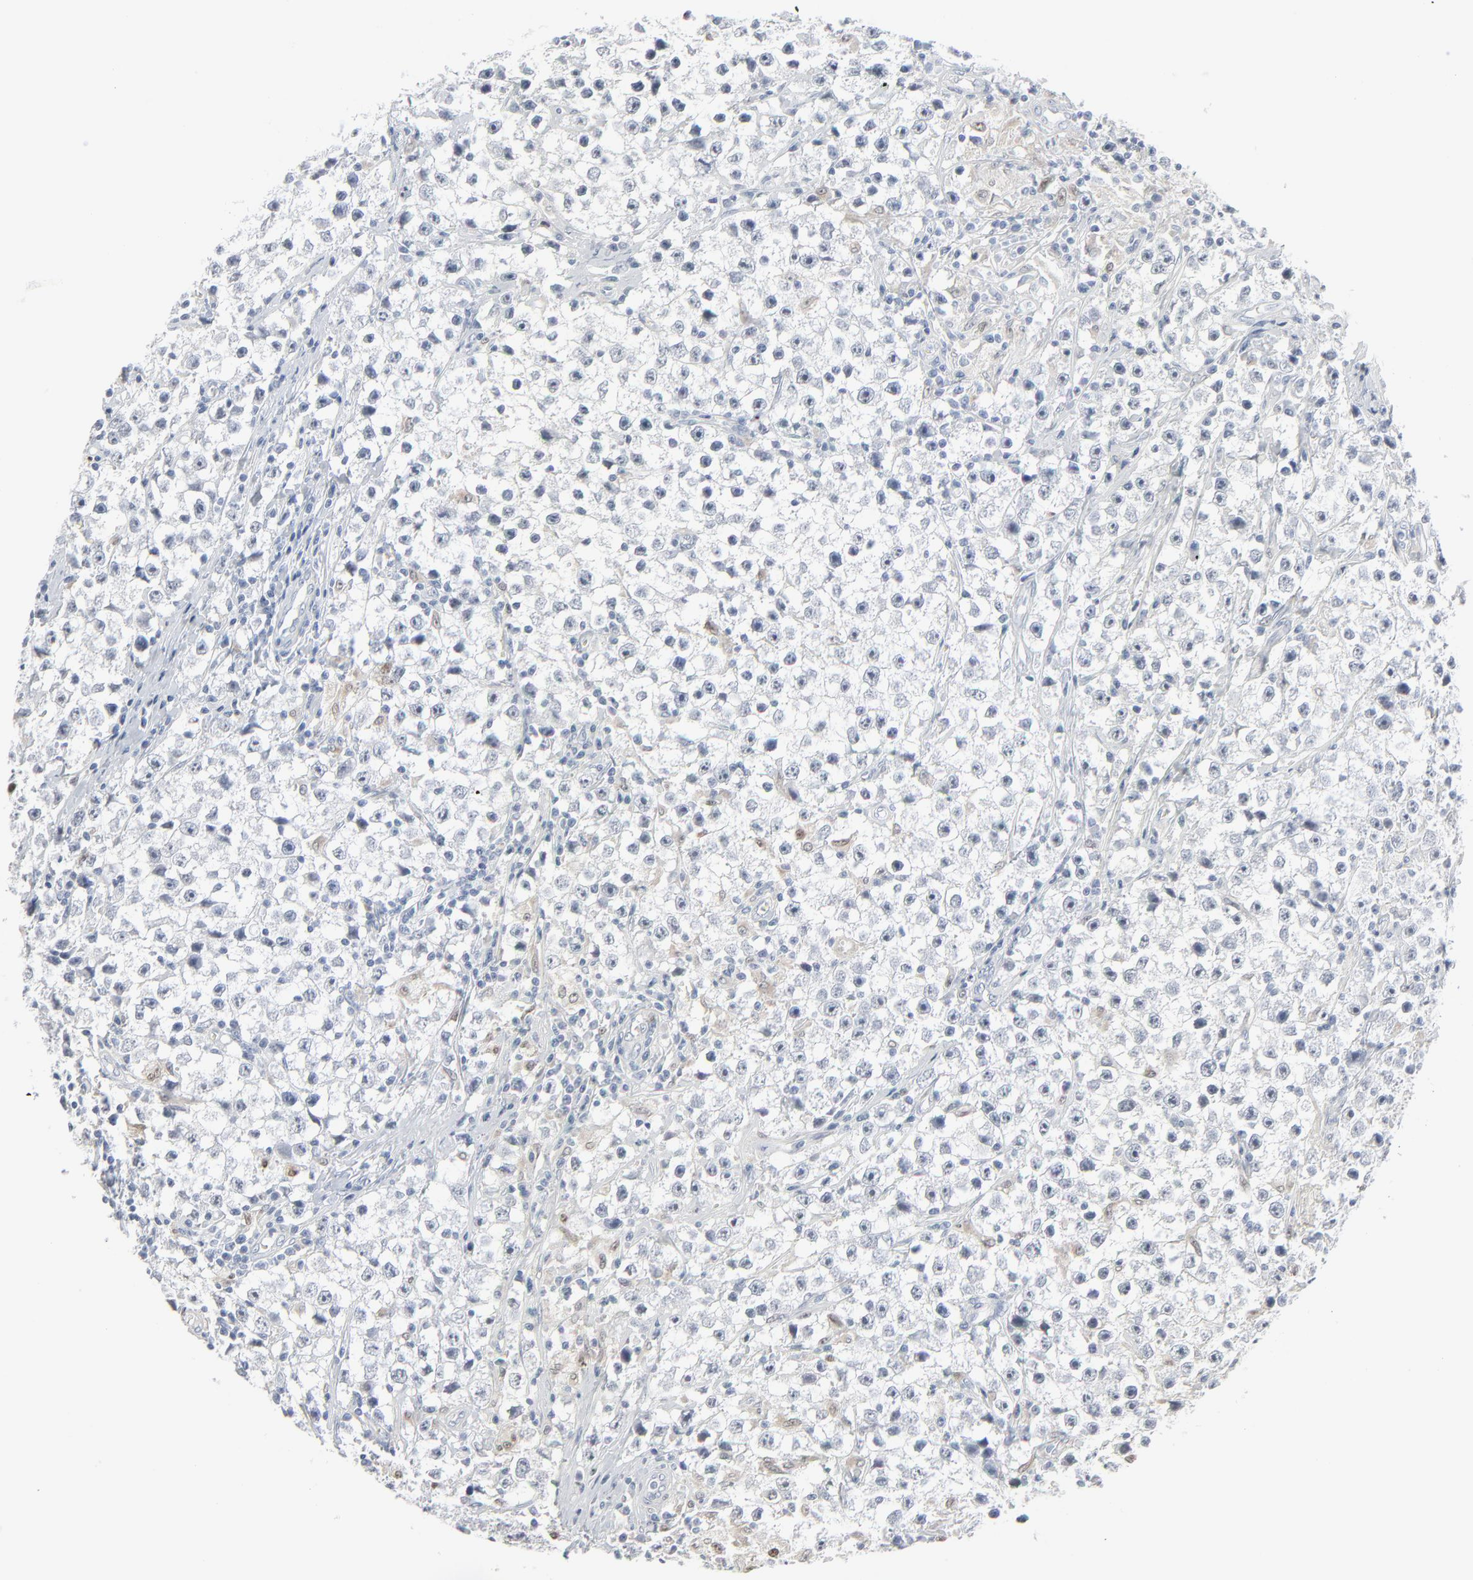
{"staining": {"intensity": "negative", "quantity": "none", "location": "none"}, "tissue": "testis cancer", "cell_type": "Tumor cells", "image_type": "cancer", "snomed": [{"axis": "morphology", "description": "Carcinoma, Embryonal, NOS"}, {"axis": "topography", "description": "Testis"}], "caption": "Immunohistochemical staining of human testis cancer shows no significant expression in tumor cells.", "gene": "MITF", "patient": {"sex": "male", "age": 26}}